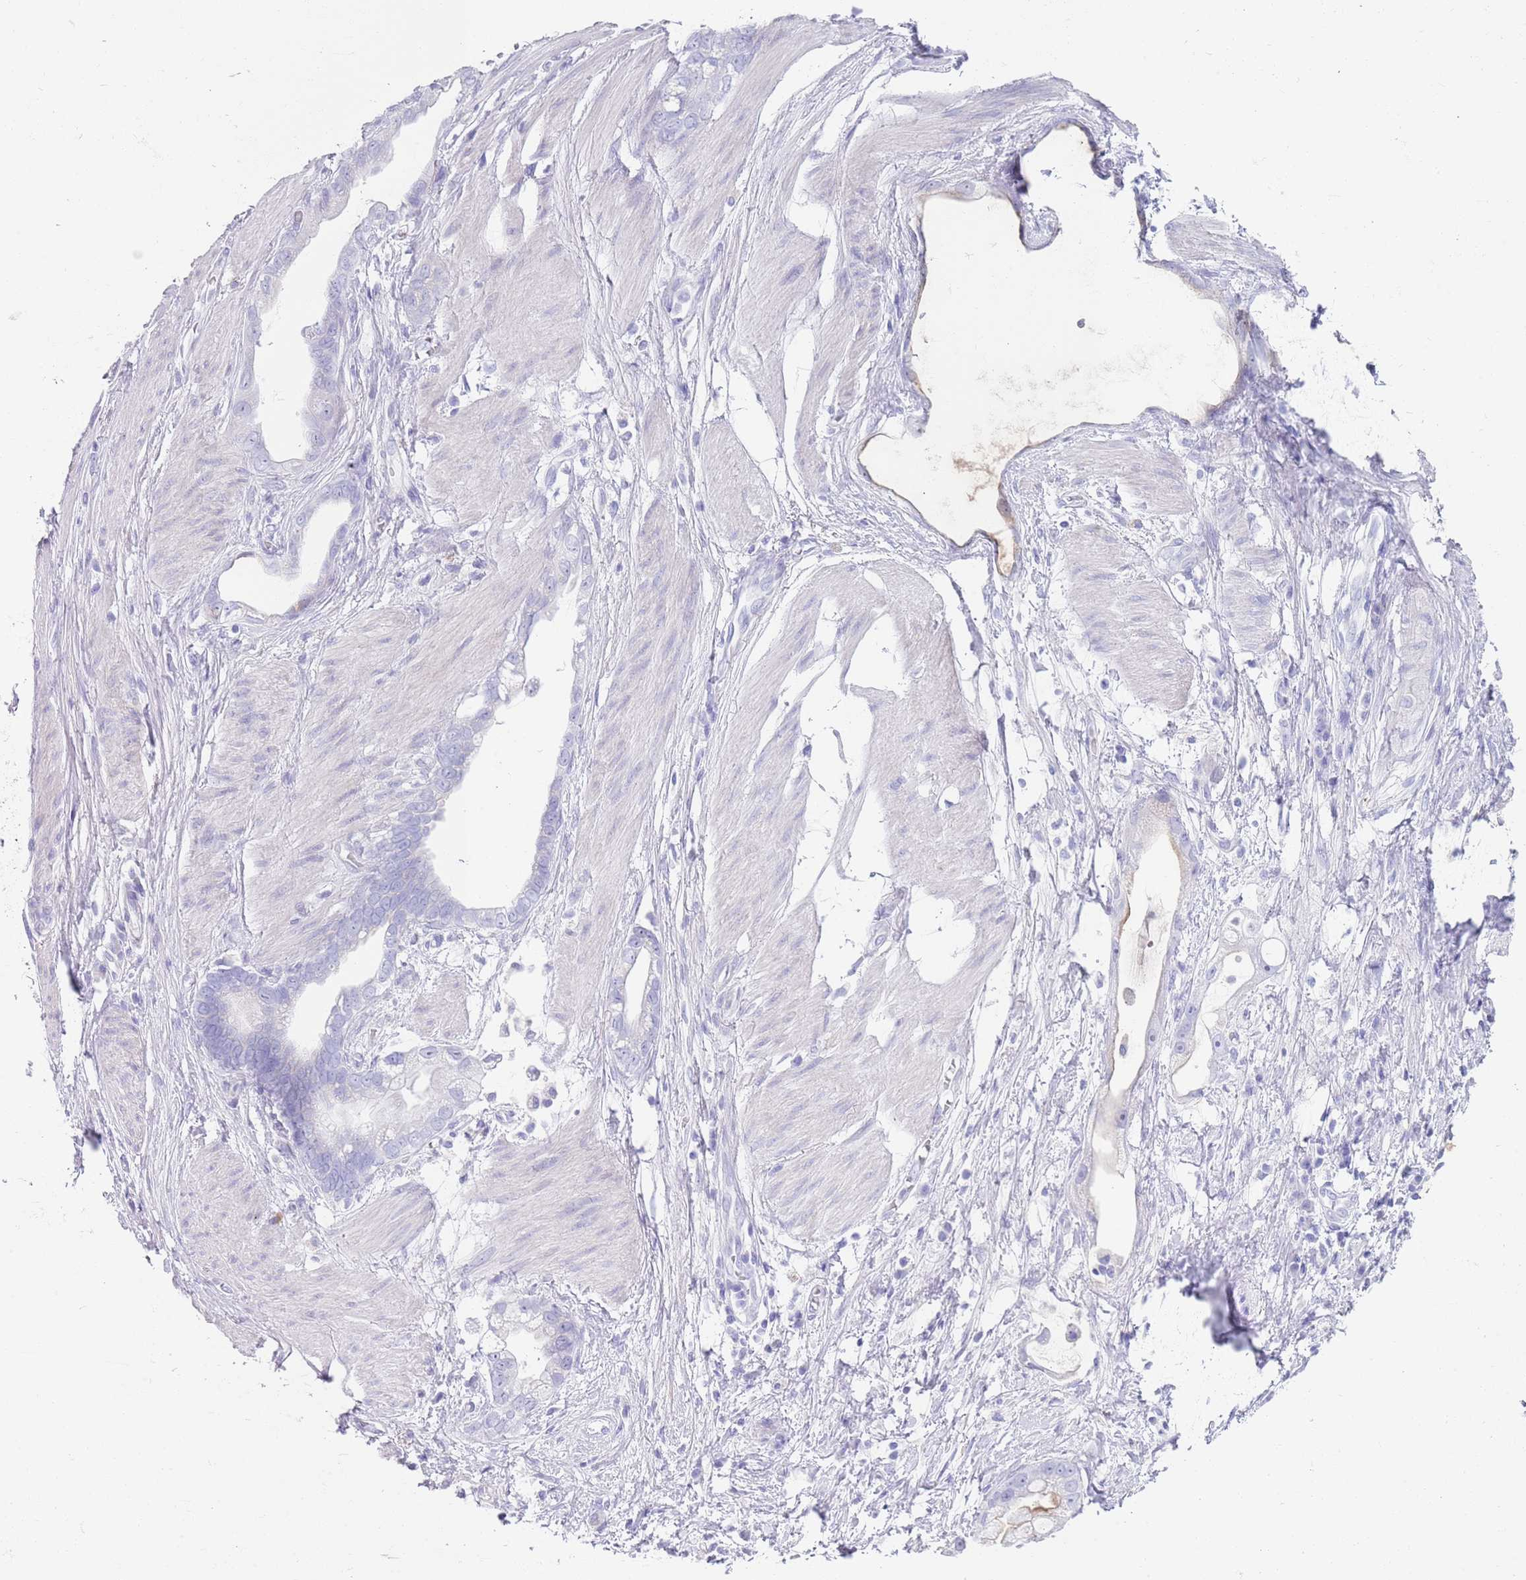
{"staining": {"intensity": "negative", "quantity": "none", "location": "none"}, "tissue": "stomach cancer", "cell_type": "Tumor cells", "image_type": "cancer", "snomed": [{"axis": "morphology", "description": "Adenocarcinoma, NOS"}, {"axis": "topography", "description": "Stomach"}], "caption": "A micrograph of human stomach cancer is negative for staining in tumor cells. The staining was performed using DAB (3,3'-diaminobenzidine) to visualize the protein expression in brown, while the nuclei were stained in blue with hematoxylin (Magnification: 20x).", "gene": "CPXM2", "patient": {"sex": "male", "age": 55}}